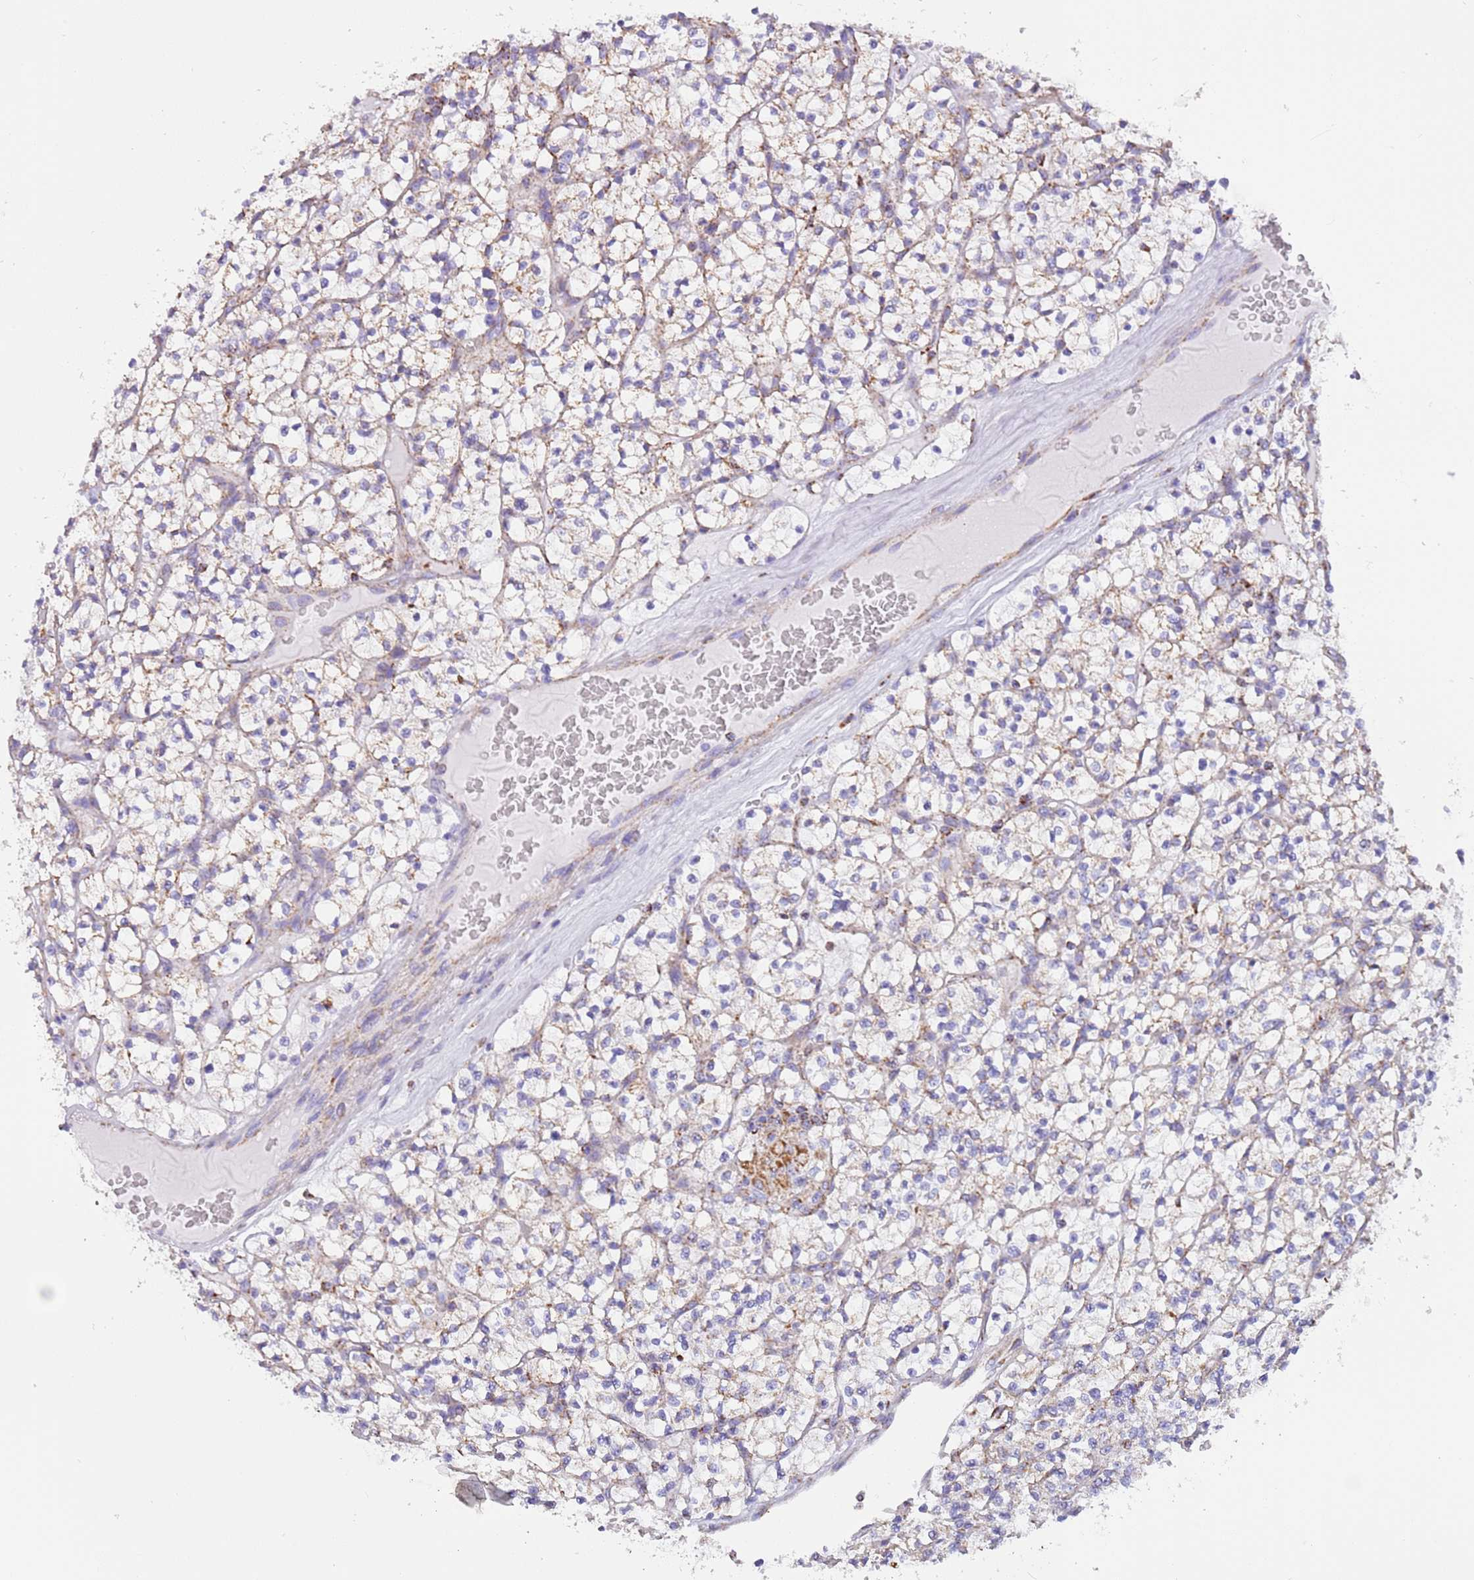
{"staining": {"intensity": "weak", "quantity": ">75%", "location": "cytoplasmic/membranous"}, "tissue": "renal cancer", "cell_type": "Tumor cells", "image_type": "cancer", "snomed": [{"axis": "morphology", "description": "Adenocarcinoma, NOS"}, {"axis": "topography", "description": "Kidney"}], "caption": "Immunohistochemical staining of human renal cancer (adenocarcinoma) shows weak cytoplasmic/membranous protein expression in about >75% of tumor cells.", "gene": "SUCLG2", "patient": {"sex": "female", "age": 64}}